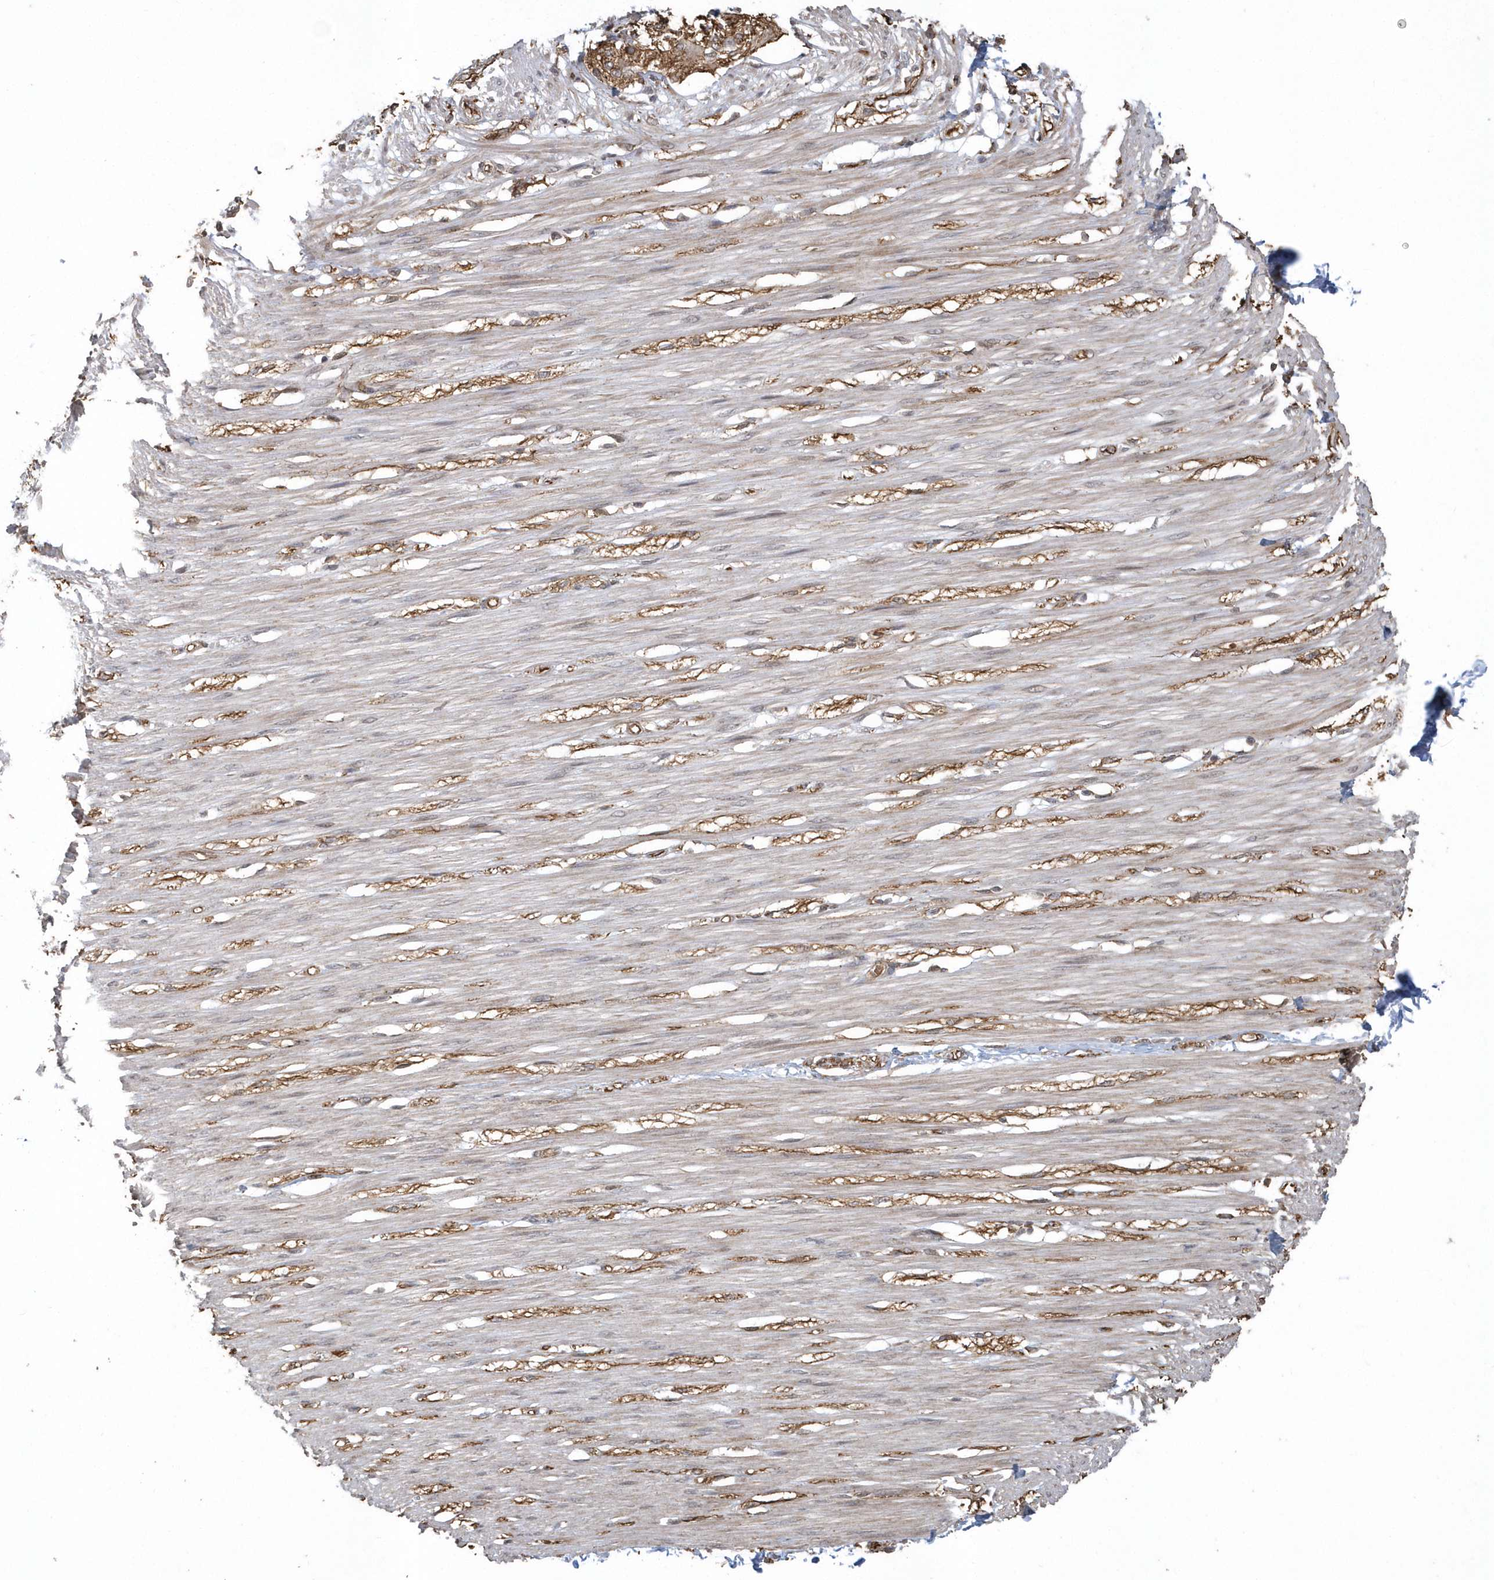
{"staining": {"intensity": "moderate", "quantity": "25%-75%", "location": "cytoplasmic/membranous"}, "tissue": "smooth muscle", "cell_type": "Smooth muscle cells", "image_type": "normal", "snomed": [{"axis": "morphology", "description": "Normal tissue, NOS"}, {"axis": "morphology", "description": "Adenocarcinoma, NOS"}, {"axis": "topography", "description": "Colon"}, {"axis": "topography", "description": "Peripheral nerve tissue"}], "caption": "Smooth muscle cells demonstrate medium levels of moderate cytoplasmic/membranous staining in approximately 25%-75% of cells in unremarkable smooth muscle.", "gene": "HERPUD1", "patient": {"sex": "male", "age": 14}}